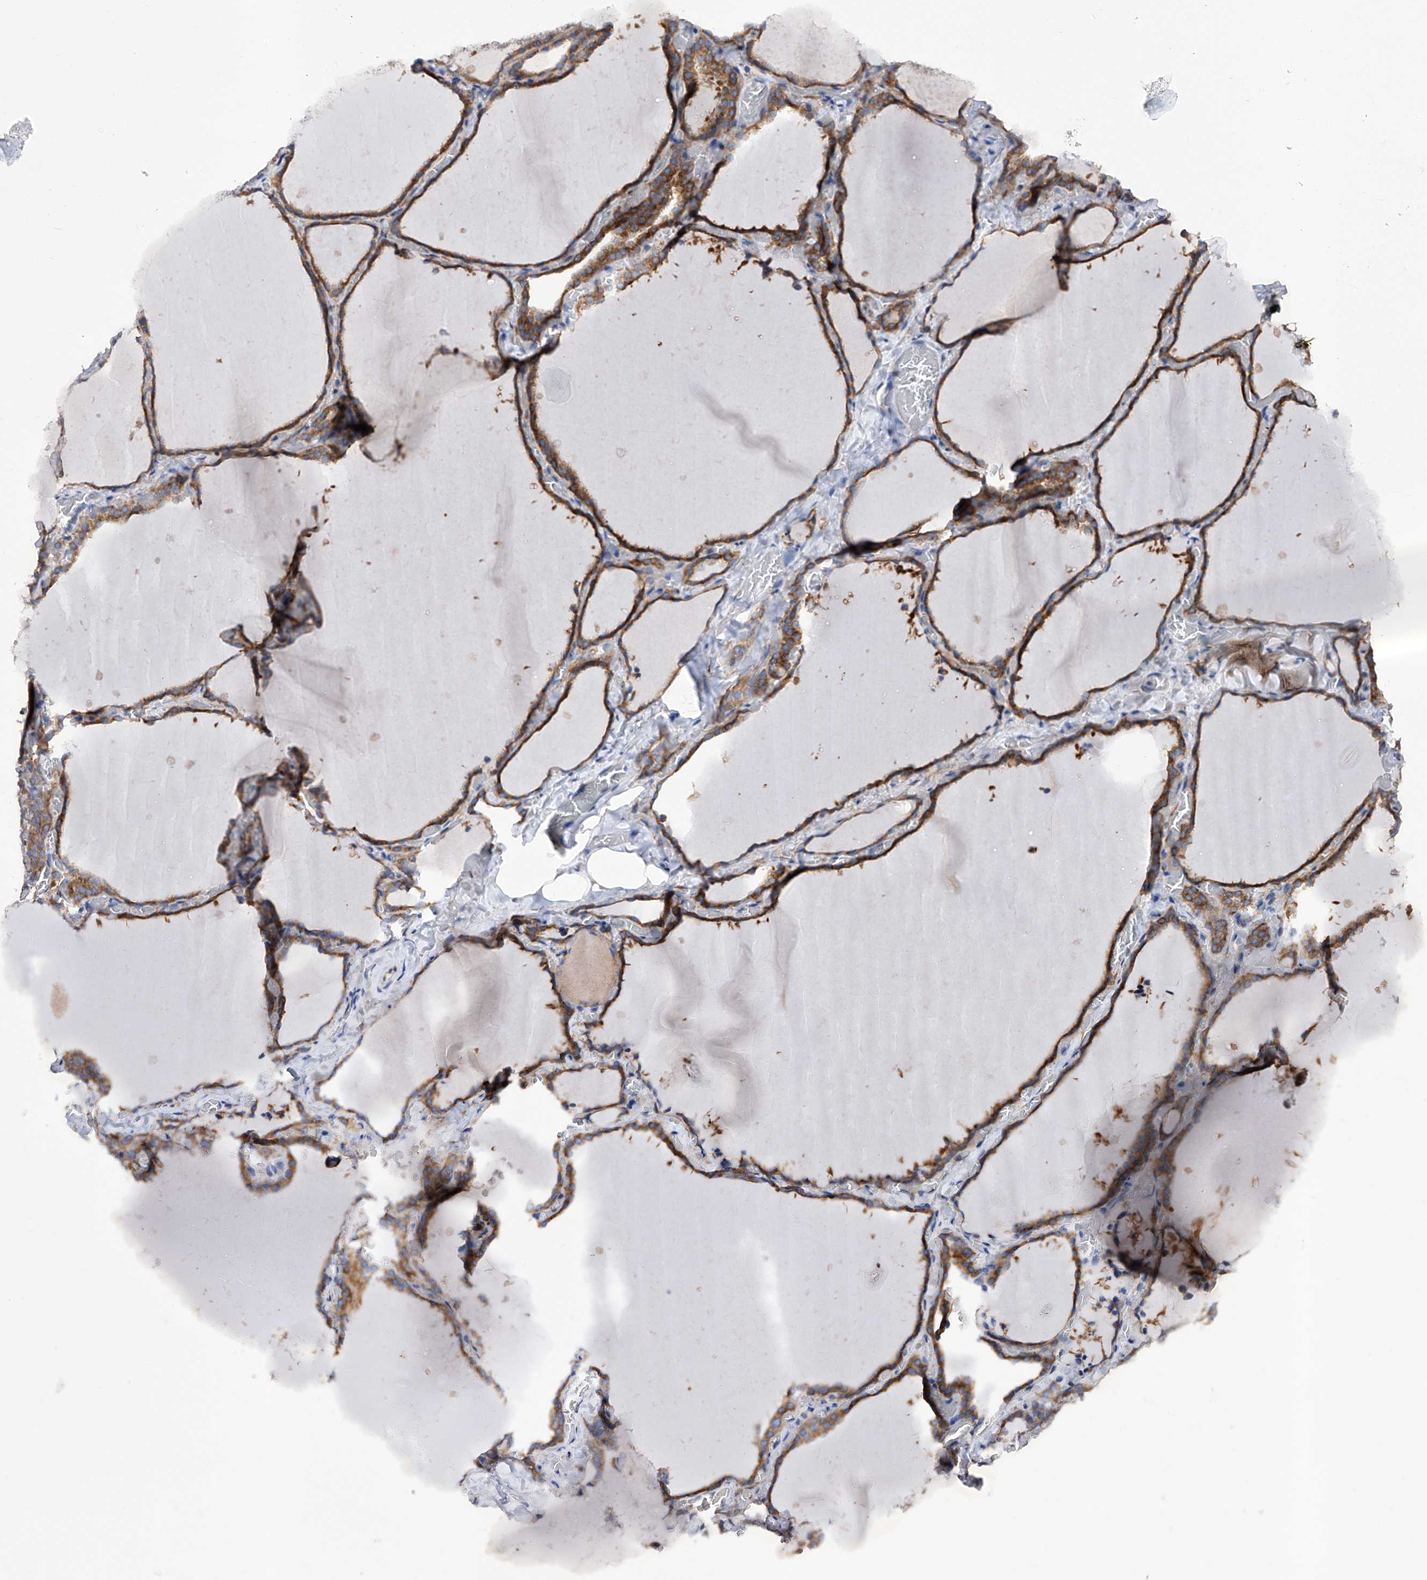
{"staining": {"intensity": "moderate", "quantity": ">75%", "location": "cytoplasmic/membranous"}, "tissue": "thyroid gland", "cell_type": "Glandular cells", "image_type": "normal", "snomed": [{"axis": "morphology", "description": "Normal tissue, NOS"}, {"axis": "topography", "description": "Thyroid gland"}], "caption": "Moderate cytoplasmic/membranous expression is appreciated in approximately >75% of glandular cells in unremarkable thyroid gland. (Brightfield microscopy of DAB IHC at high magnification).", "gene": "INPP5B", "patient": {"sex": "female", "age": 22}}